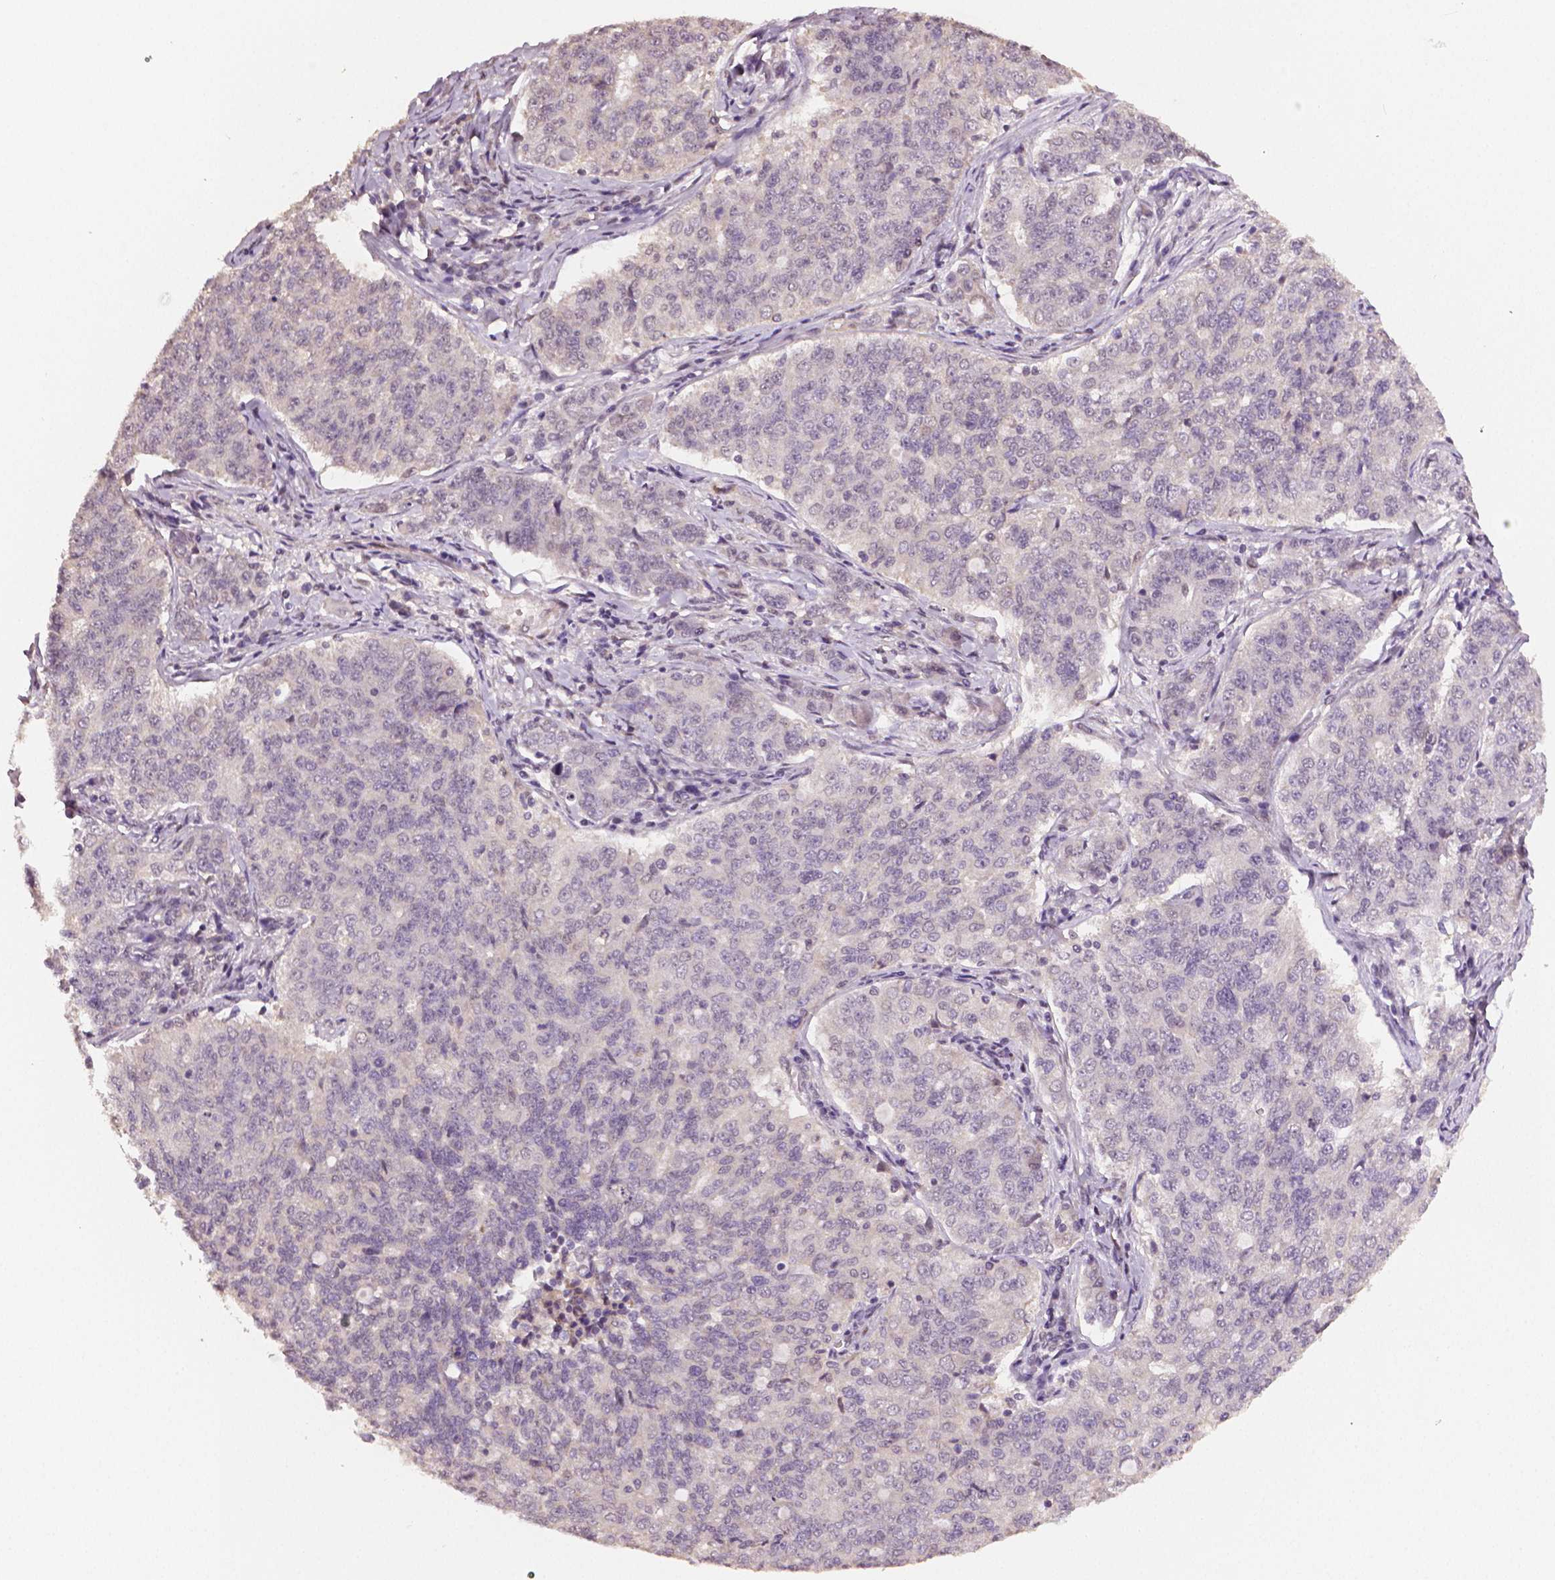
{"staining": {"intensity": "negative", "quantity": "none", "location": "none"}, "tissue": "endometrial cancer", "cell_type": "Tumor cells", "image_type": "cancer", "snomed": [{"axis": "morphology", "description": "Adenocarcinoma, NOS"}, {"axis": "topography", "description": "Endometrium"}], "caption": "This micrograph is of endometrial cancer (adenocarcinoma) stained with immunohistochemistry (IHC) to label a protein in brown with the nuclei are counter-stained blue. There is no staining in tumor cells.", "gene": "STAT3", "patient": {"sex": "female", "age": 43}}